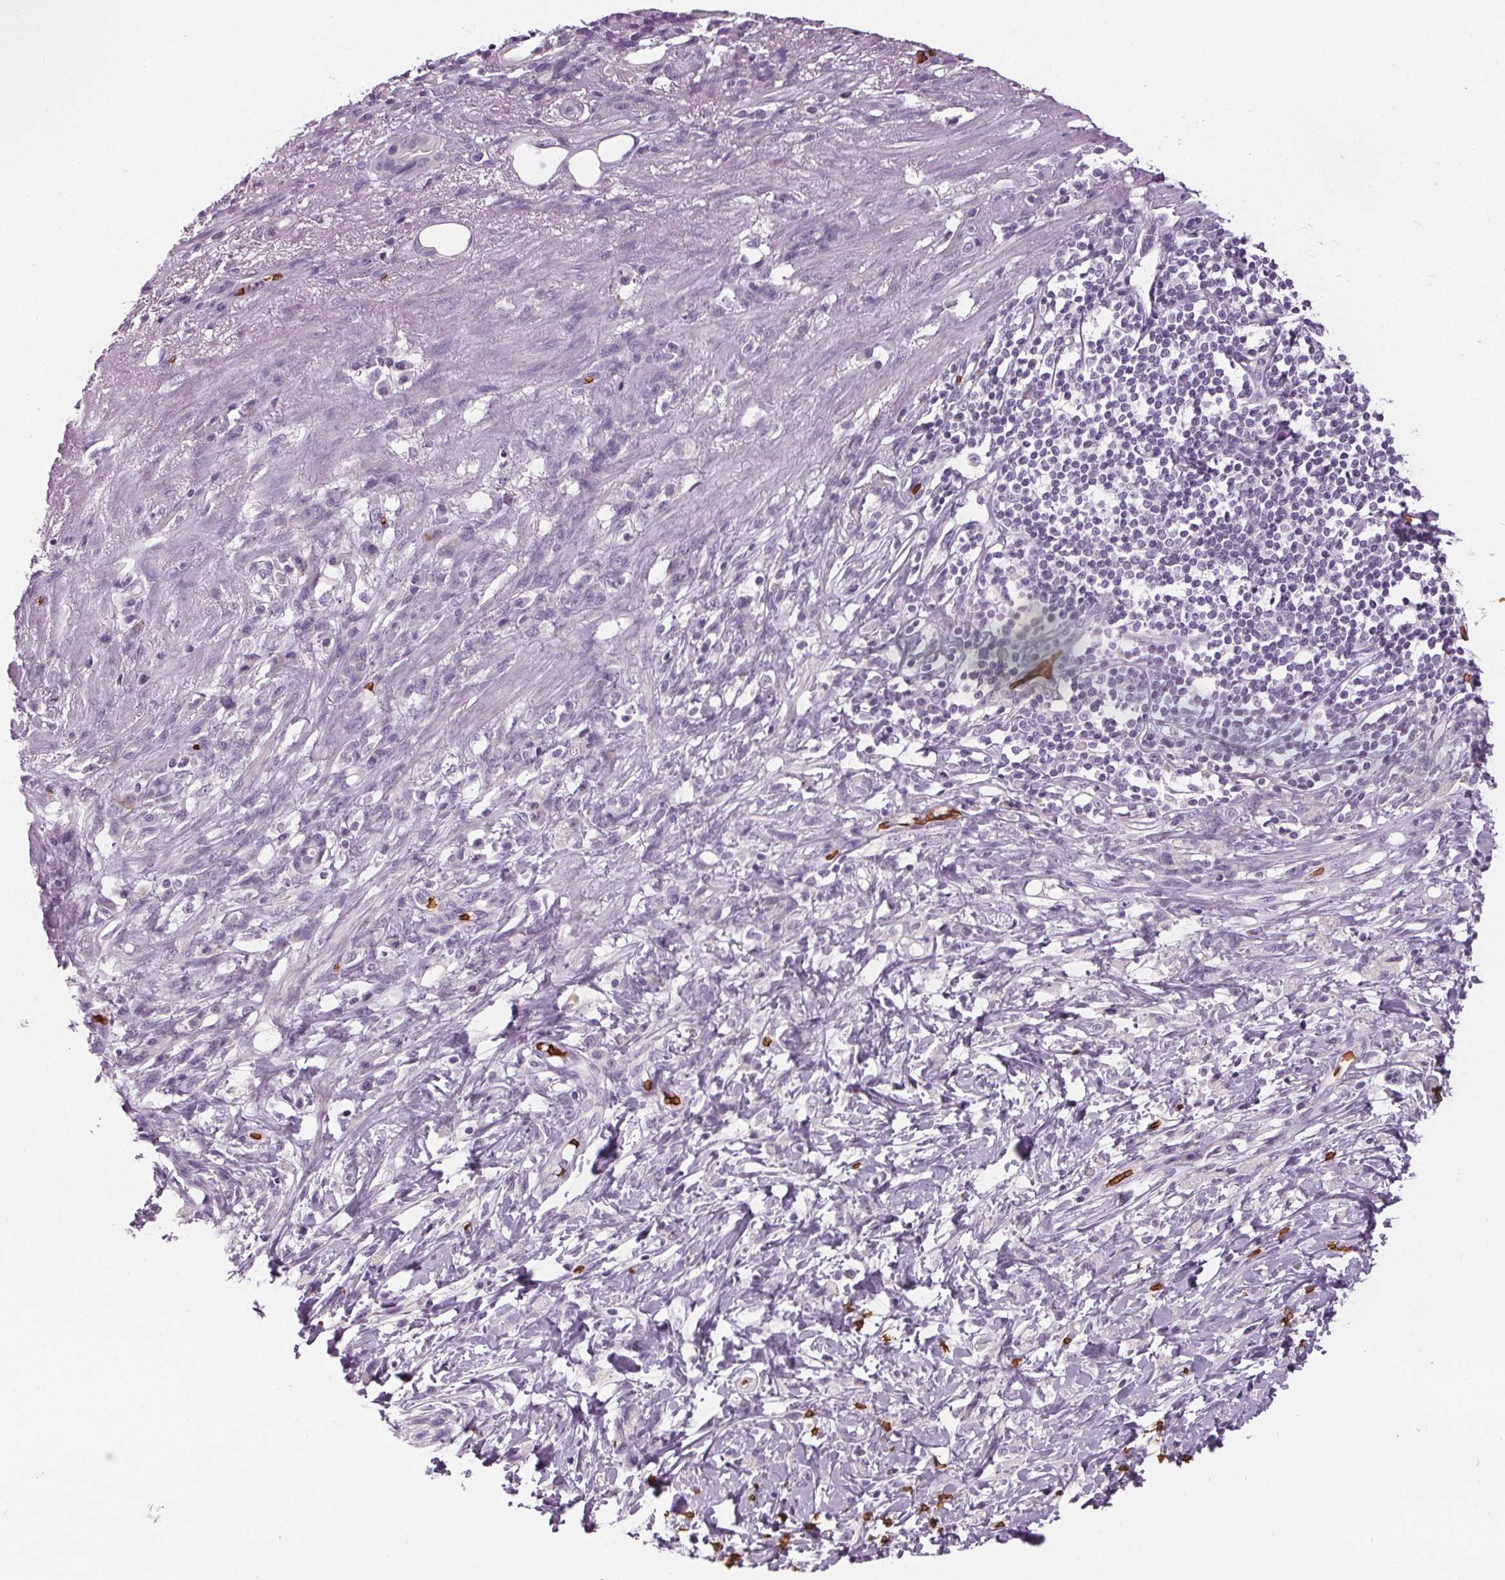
{"staining": {"intensity": "negative", "quantity": "none", "location": "none"}, "tissue": "stomach cancer", "cell_type": "Tumor cells", "image_type": "cancer", "snomed": [{"axis": "morphology", "description": "Adenocarcinoma, NOS"}, {"axis": "topography", "description": "Stomach"}], "caption": "This is a histopathology image of immunohistochemistry staining of stomach cancer, which shows no expression in tumor cells.", "gene": "SLC4A1", "patient": {"sex": "female", "age": 84}}